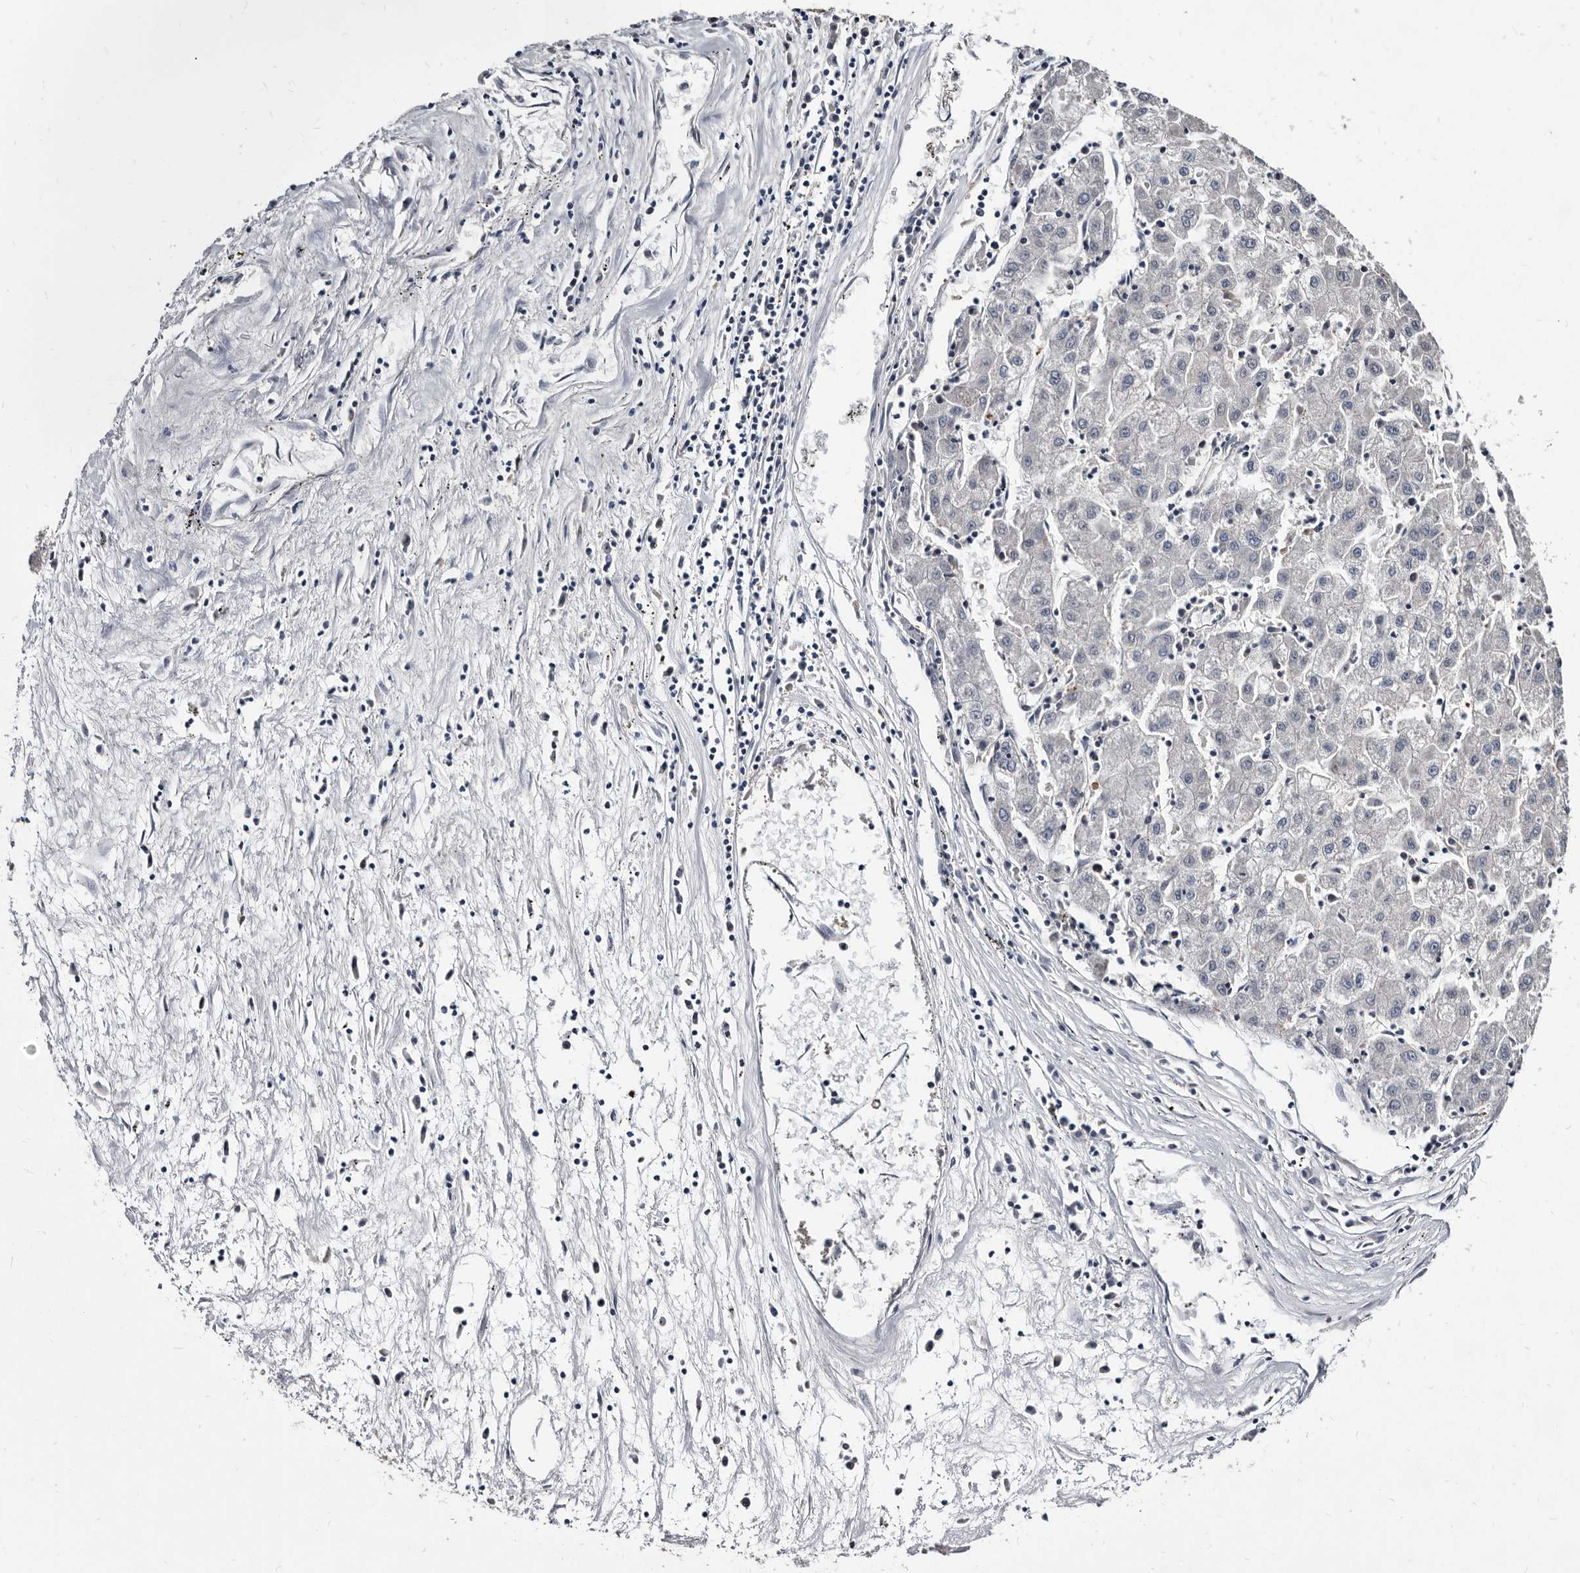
{"staining": {"intensity": "negative", "quantity": "none", "location": "none"}, "tissue": "liver cancer", "cell_type": "Tumor cells", "image_type": "cancer", "snomed": [{"axis": "morphology", "description": "Carcinoma, Hepatocellular, NOS"}, {"axis": "topography", "description": "Liver"}], "caption": "DAB immunohistochemical staining of liver hepatocellular carcinoma displays no significant staining in tumor cells. The staining was performed using DAB to visualize the protein expression in brown, while the nuclei were stained in blue with hematoxylin (Magnification: 20x).", "gene": "ABCF2", "patient": {"sex": "male", "age": 72}}